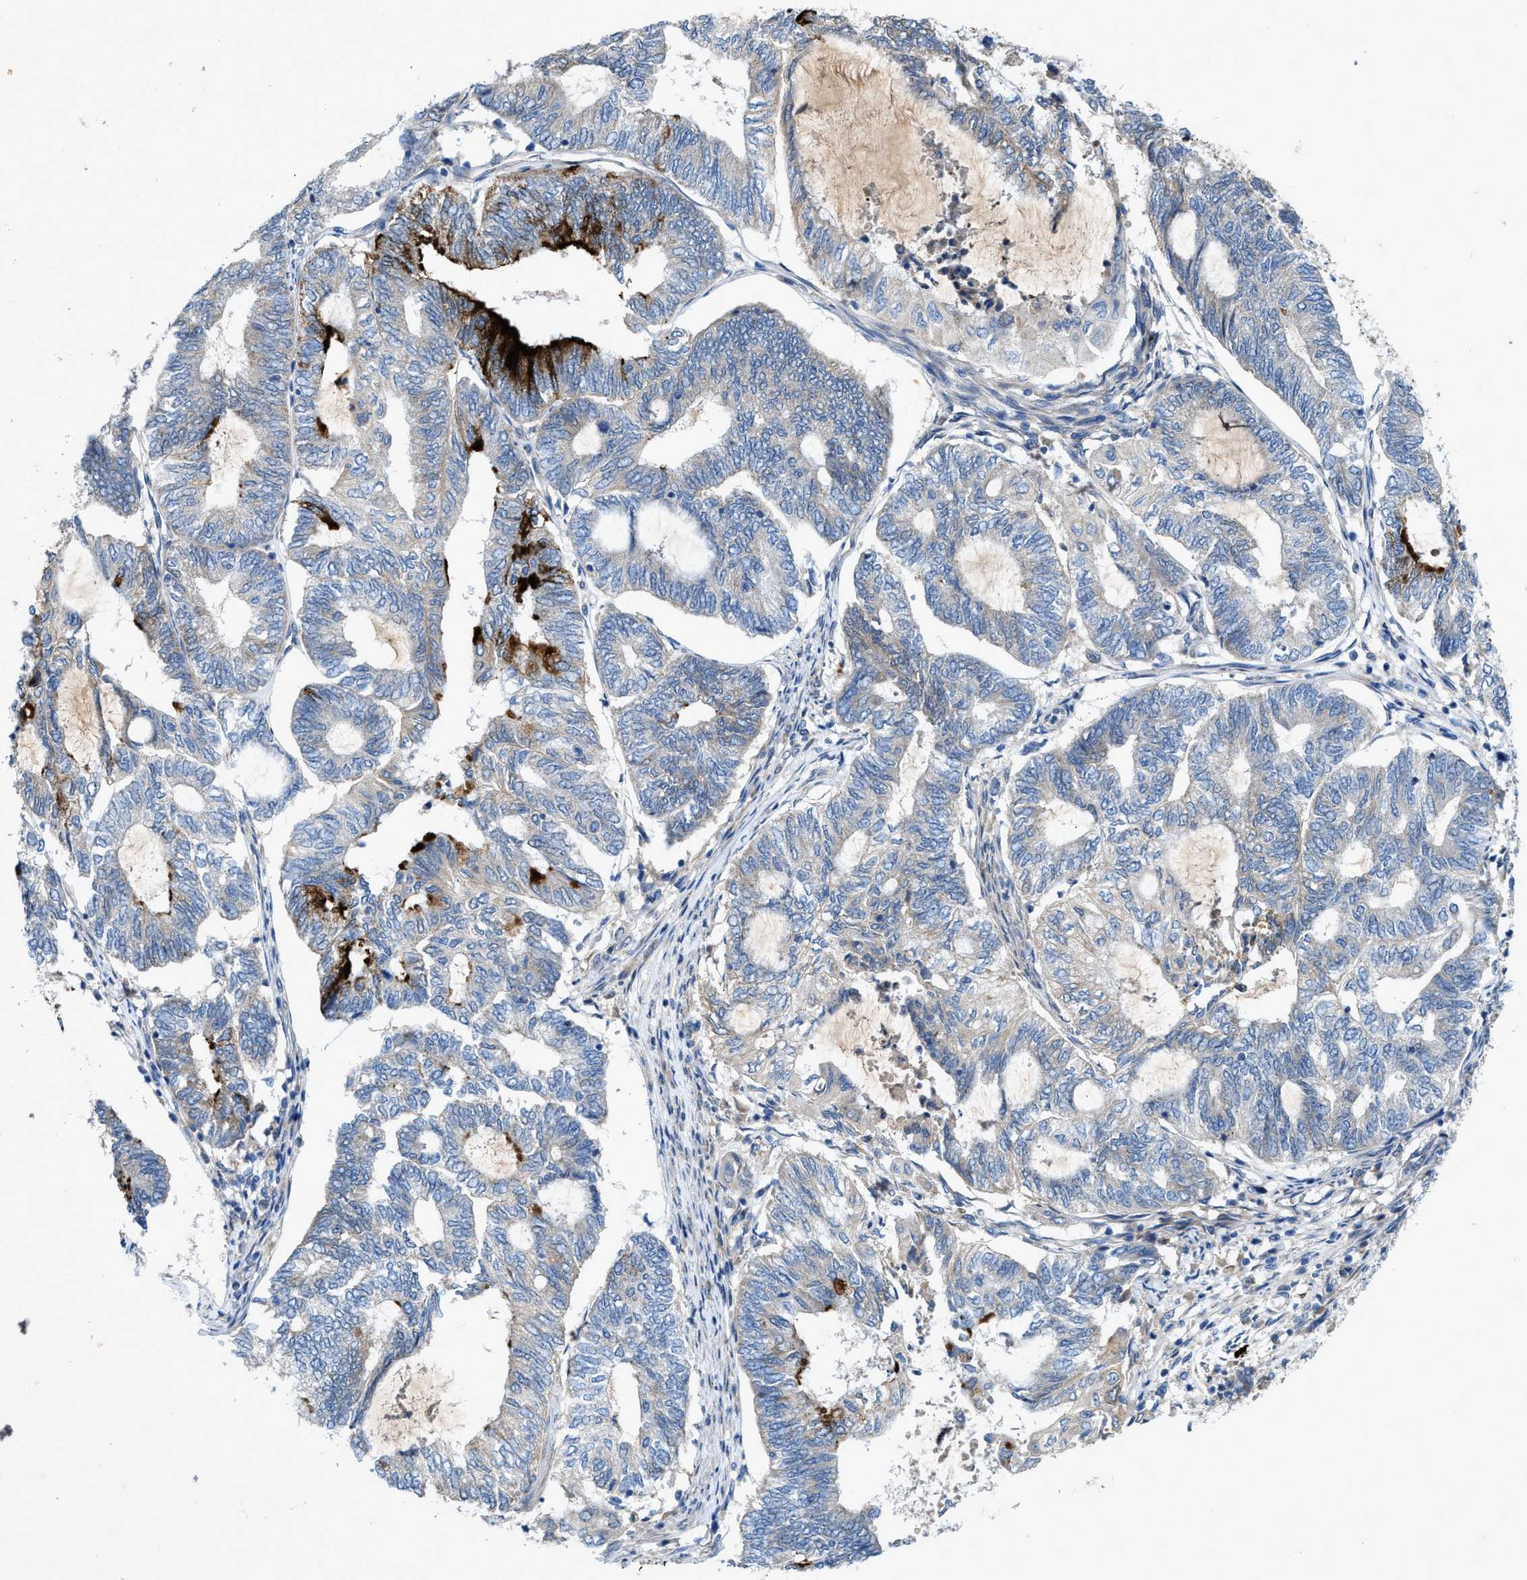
{"staining": {"intensity": "strong", "quantity": "<25%", "location": "cytoplasmic/membranous"}, "tissue": "endometrial cancer", "cell_type": "Tumor cells", "image_type": "cancer", "snomed": [{"axis": "morphology", "description": "Adenocarcinoma, NOS"}, {"axis": "topography", "description": "Uterus"}, {"axis": "topography", "description": "Endometrium"}], "caption": "This is an image of immunohistochemistry (IHC) staining of endometrial adenocarcinoma, which shows strong staining in the cytoplasmic/membranous of tumor cells.", "gene": "URGCP", "patient": {"sex": "female", "age": 70}}